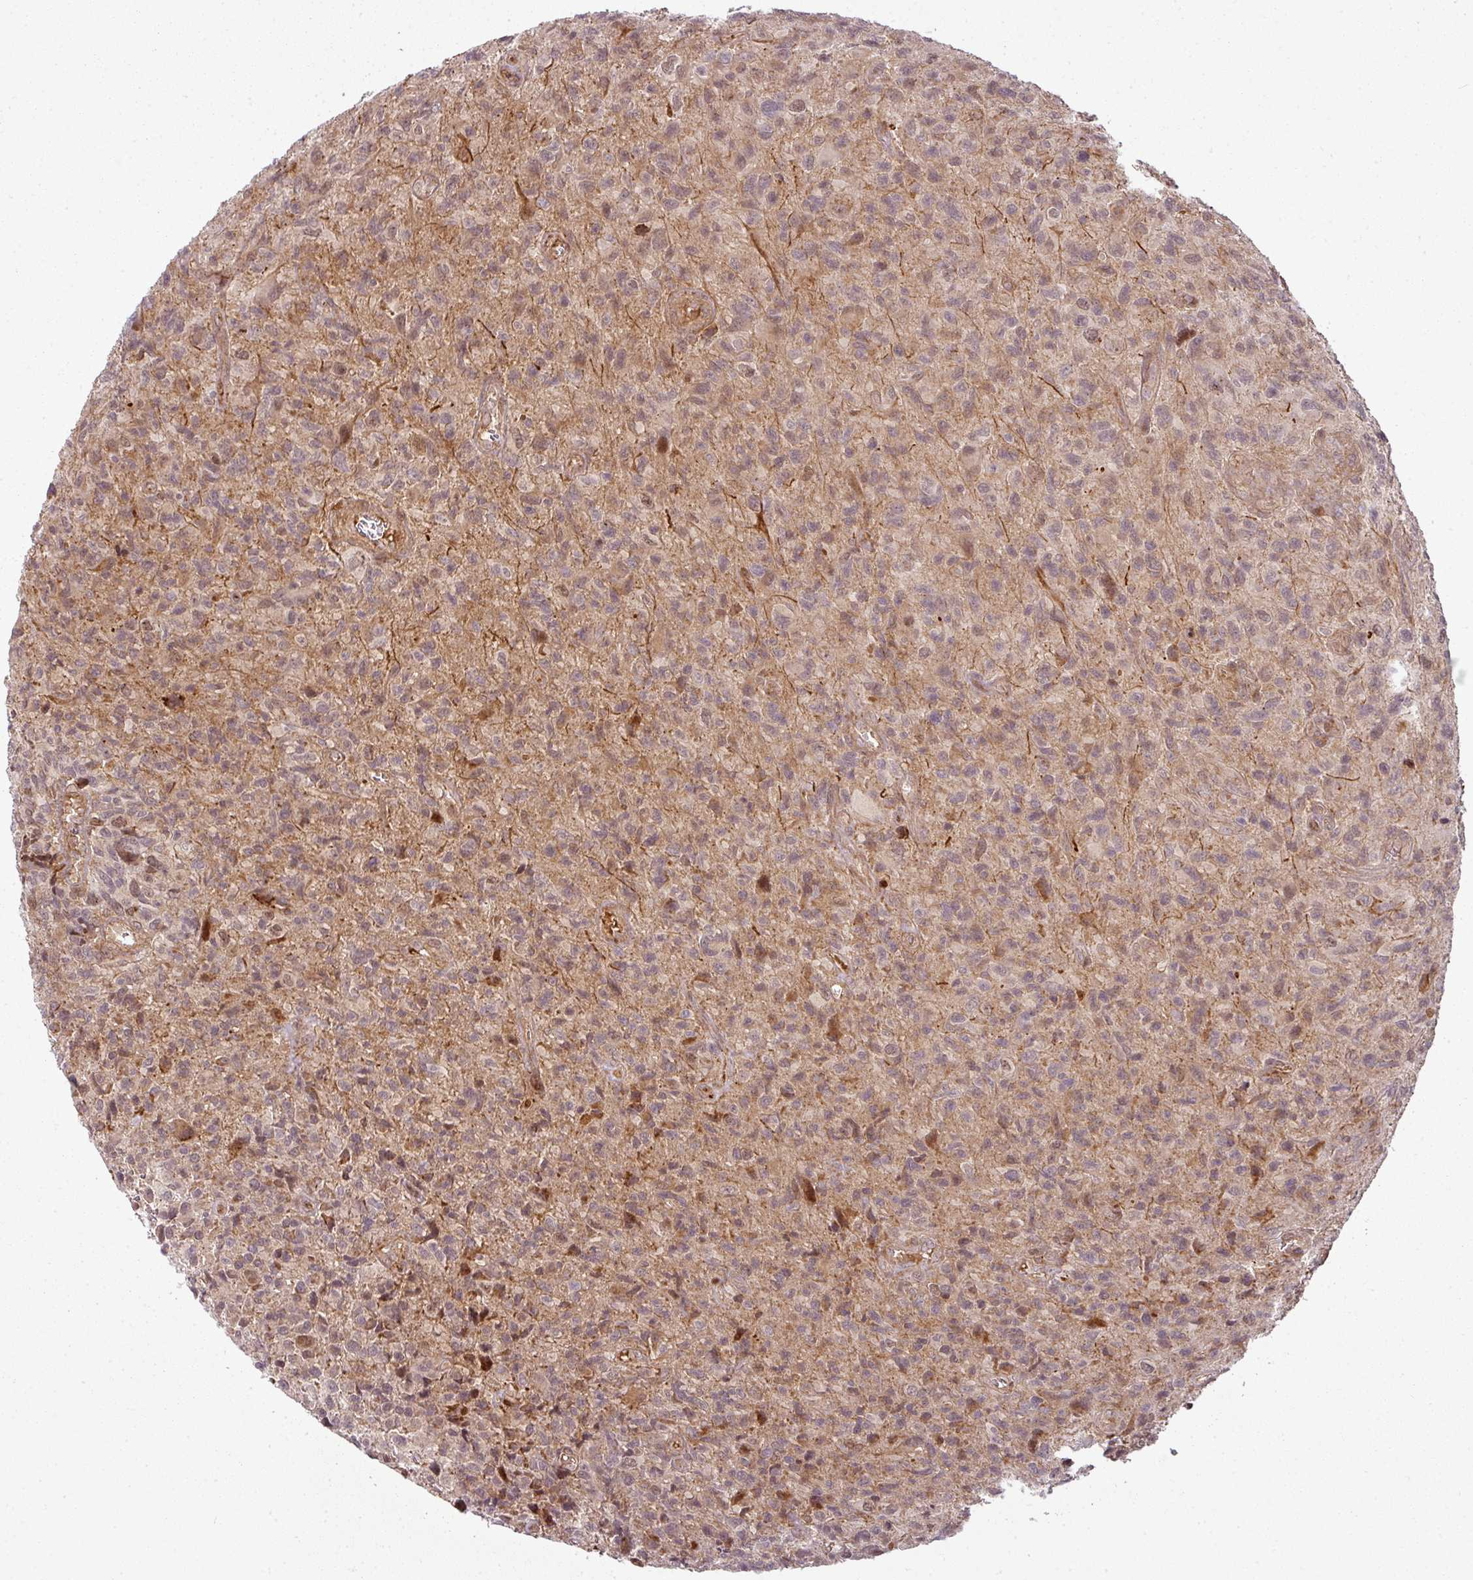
{"staining": {"intensity": "weak", "quantity": "25%-75%", "location": "nuclear"}, "tissue": "glioma", "cell_type": "Tumor cells", "image_type": "cancer", "snomed": [{"axis": "morphology", "description": "Glioma, malignant, High grade"}, {"axis": "topography", "description": "Brain"}], "caption": "Protein expression analysis of malignant high-grade glioma exhibits weak nuclear expression in about 25%-75% of tumor cells. (IHC, brightfield microscopy, high magnification).", "gene": "ATAT1", "patient": {"sex": "male", "age": 76}}